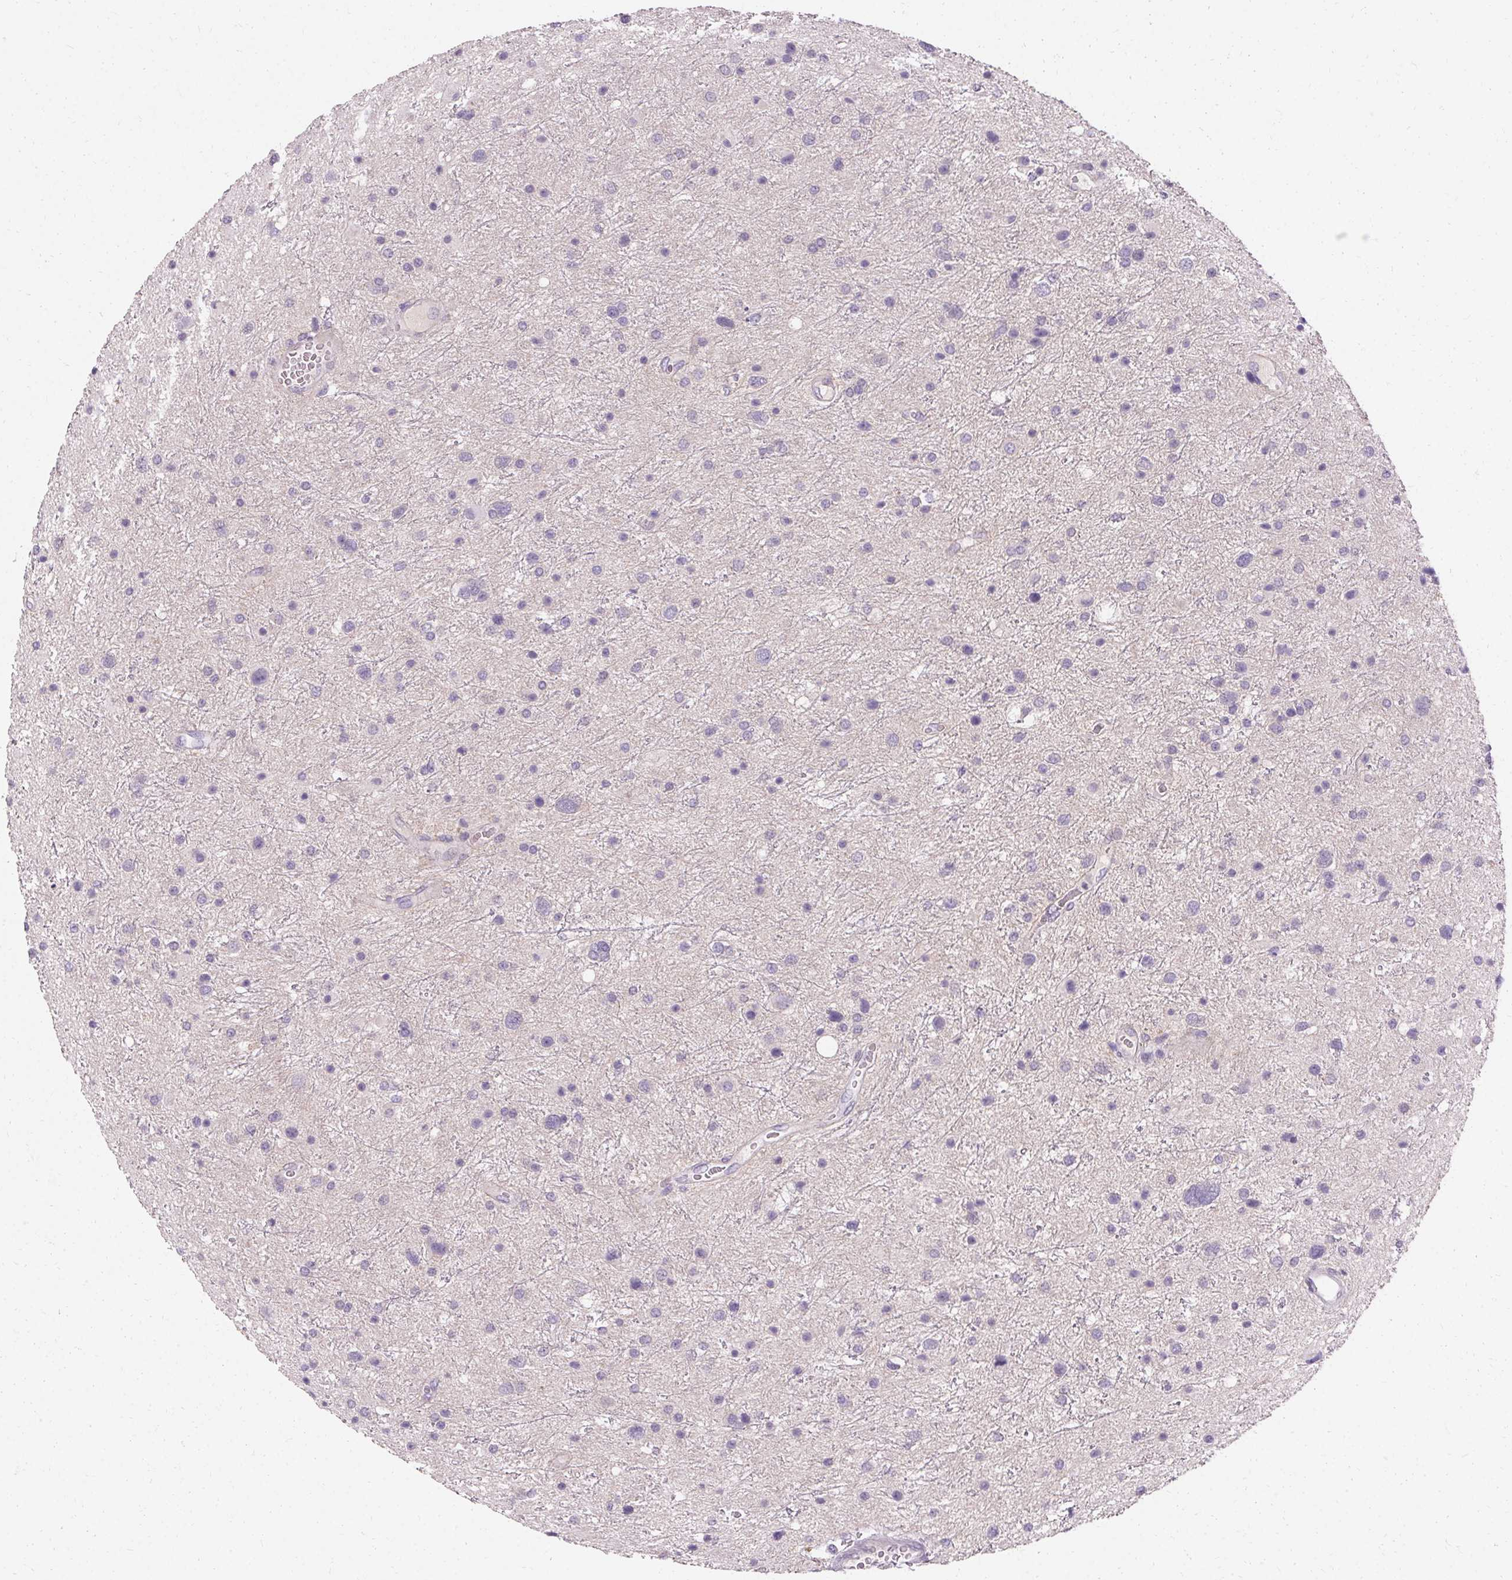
{"staining": {"intensity": "negative", "quantity": "none", "location": "none"}, "tissue": "glioma", "cell_type": "Tumor cells", "image_type": "cancer", "snomed": [{"axis": "morphology", "description": "Glioma, malignant, Low grade"}, {"axis": "topography", "description": "Brain"}], "caption": "Immunohistochemistry histopathology image of human glioma stained for a protein (brown), which exhibits no expression in tumor cells.", "gene": "TRIP13", "patient": {"sex": "female", "age": 32}}